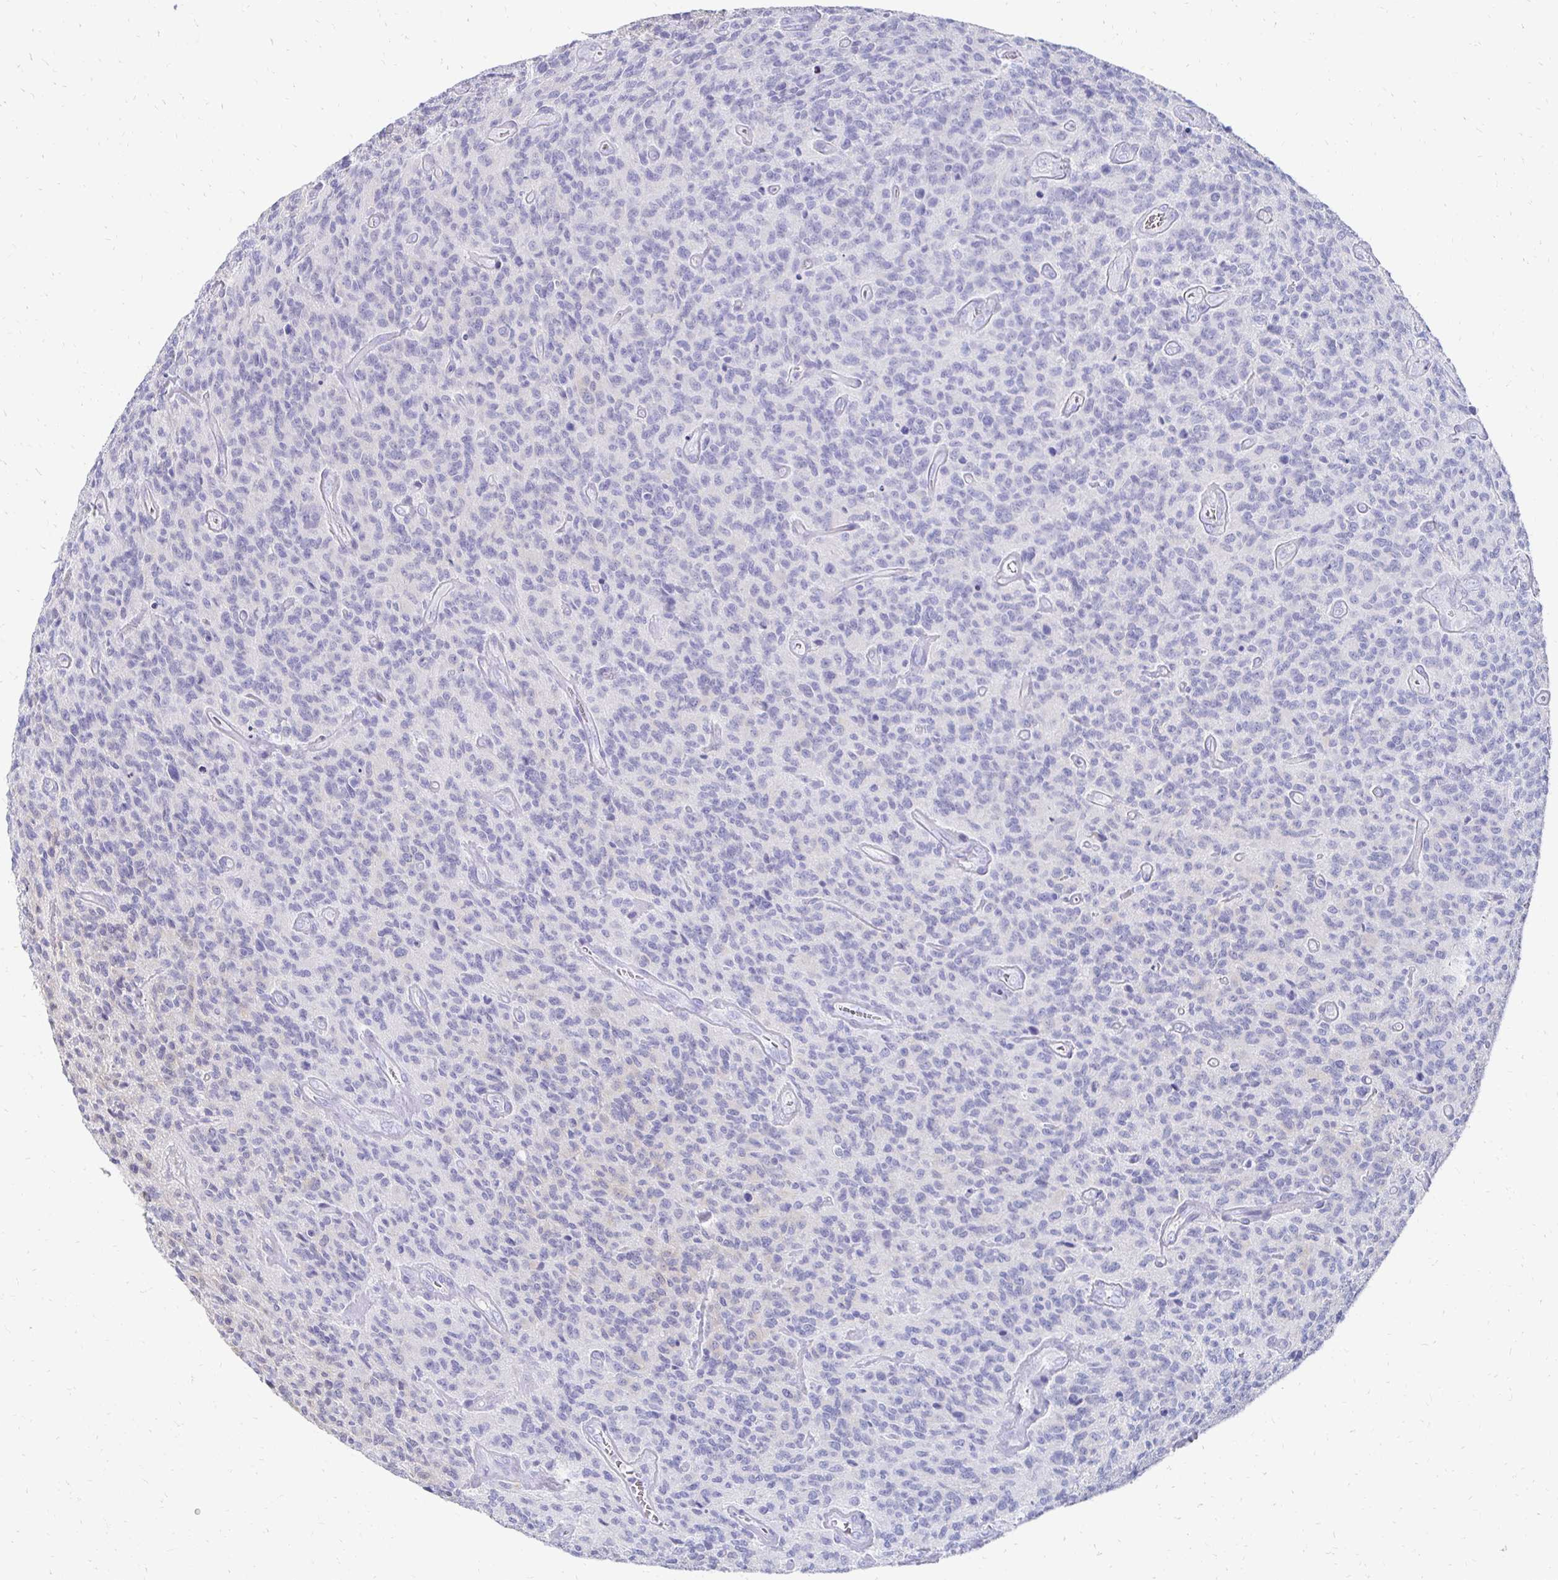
{"staining": {"intensity": "negative", "quantity": "none", "location": "none"}, "tissue": "glioma", "cell_type": "Tumor cells", "image_type": "cancer", "snomed": [{"axis": "morphology", "description": "Glioma, malignant, High grade"}, {"axis": "topography", "description": "Brain"}], "caption": "Human malignant glioma (high-grade) stained for a protein using immunohistochemistry displays no staining in tumor cells.", "gene": "SYCP3", "patient": {"sex": "male", "age": 76}}